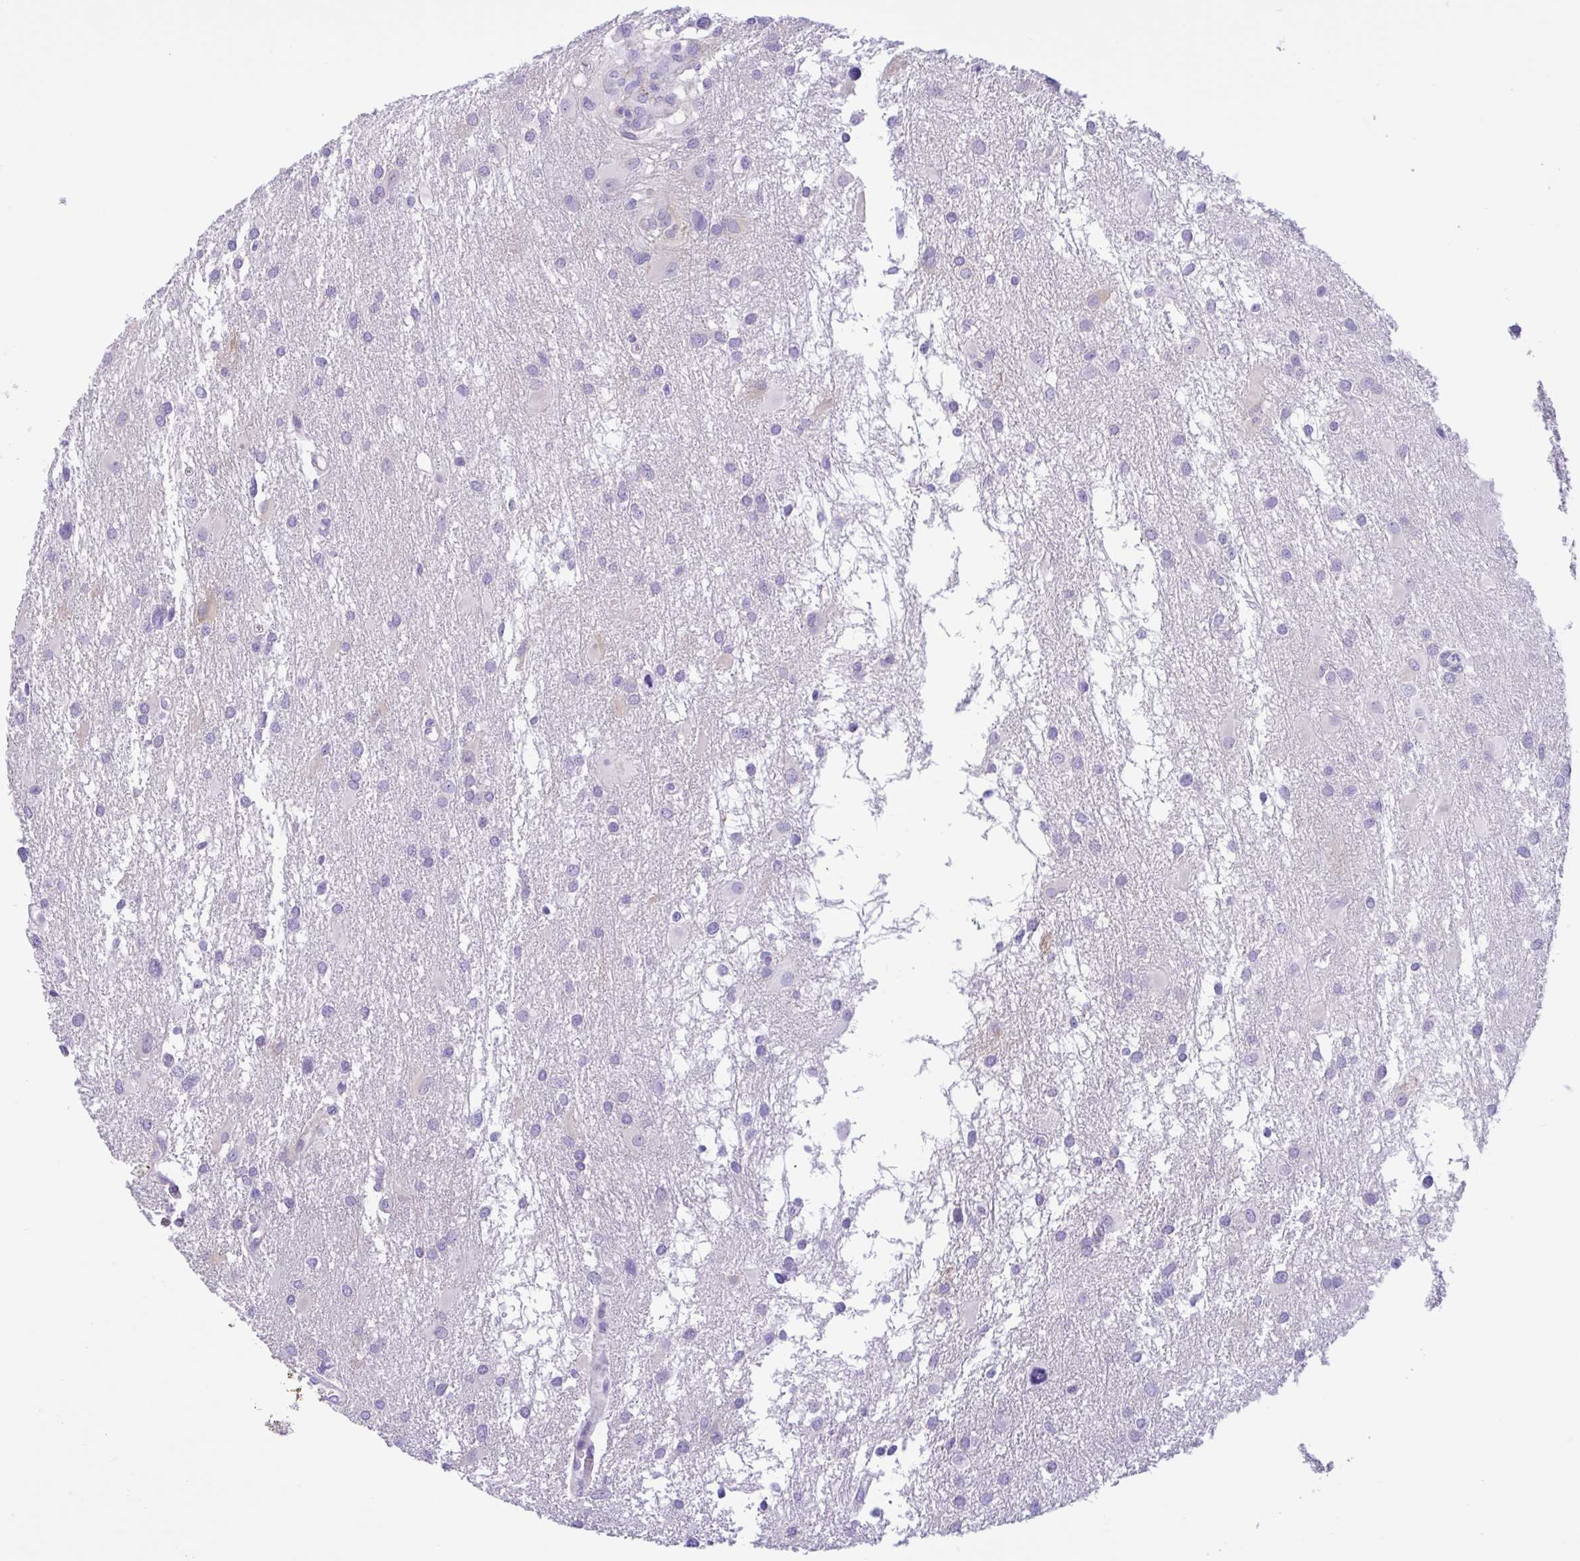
{"staining": {"intensity": "negative", "quantity": "none", "location": "none"}, "tissue": "glioma", "cell_type": "Tumor cells", "image_type": "cancer", "snomed": [{"axis": "morphology", "description": "Glioma, malignant, High grade"}, {"axis": "topography", "description": "Brain"}], "caption": "An immunohistochemistry histopathology image of glioma is shown. There is no staining in tumor cells of glioma.", "gene": "AHCYL2", "patient": {"sex": "male", "age": 53}}